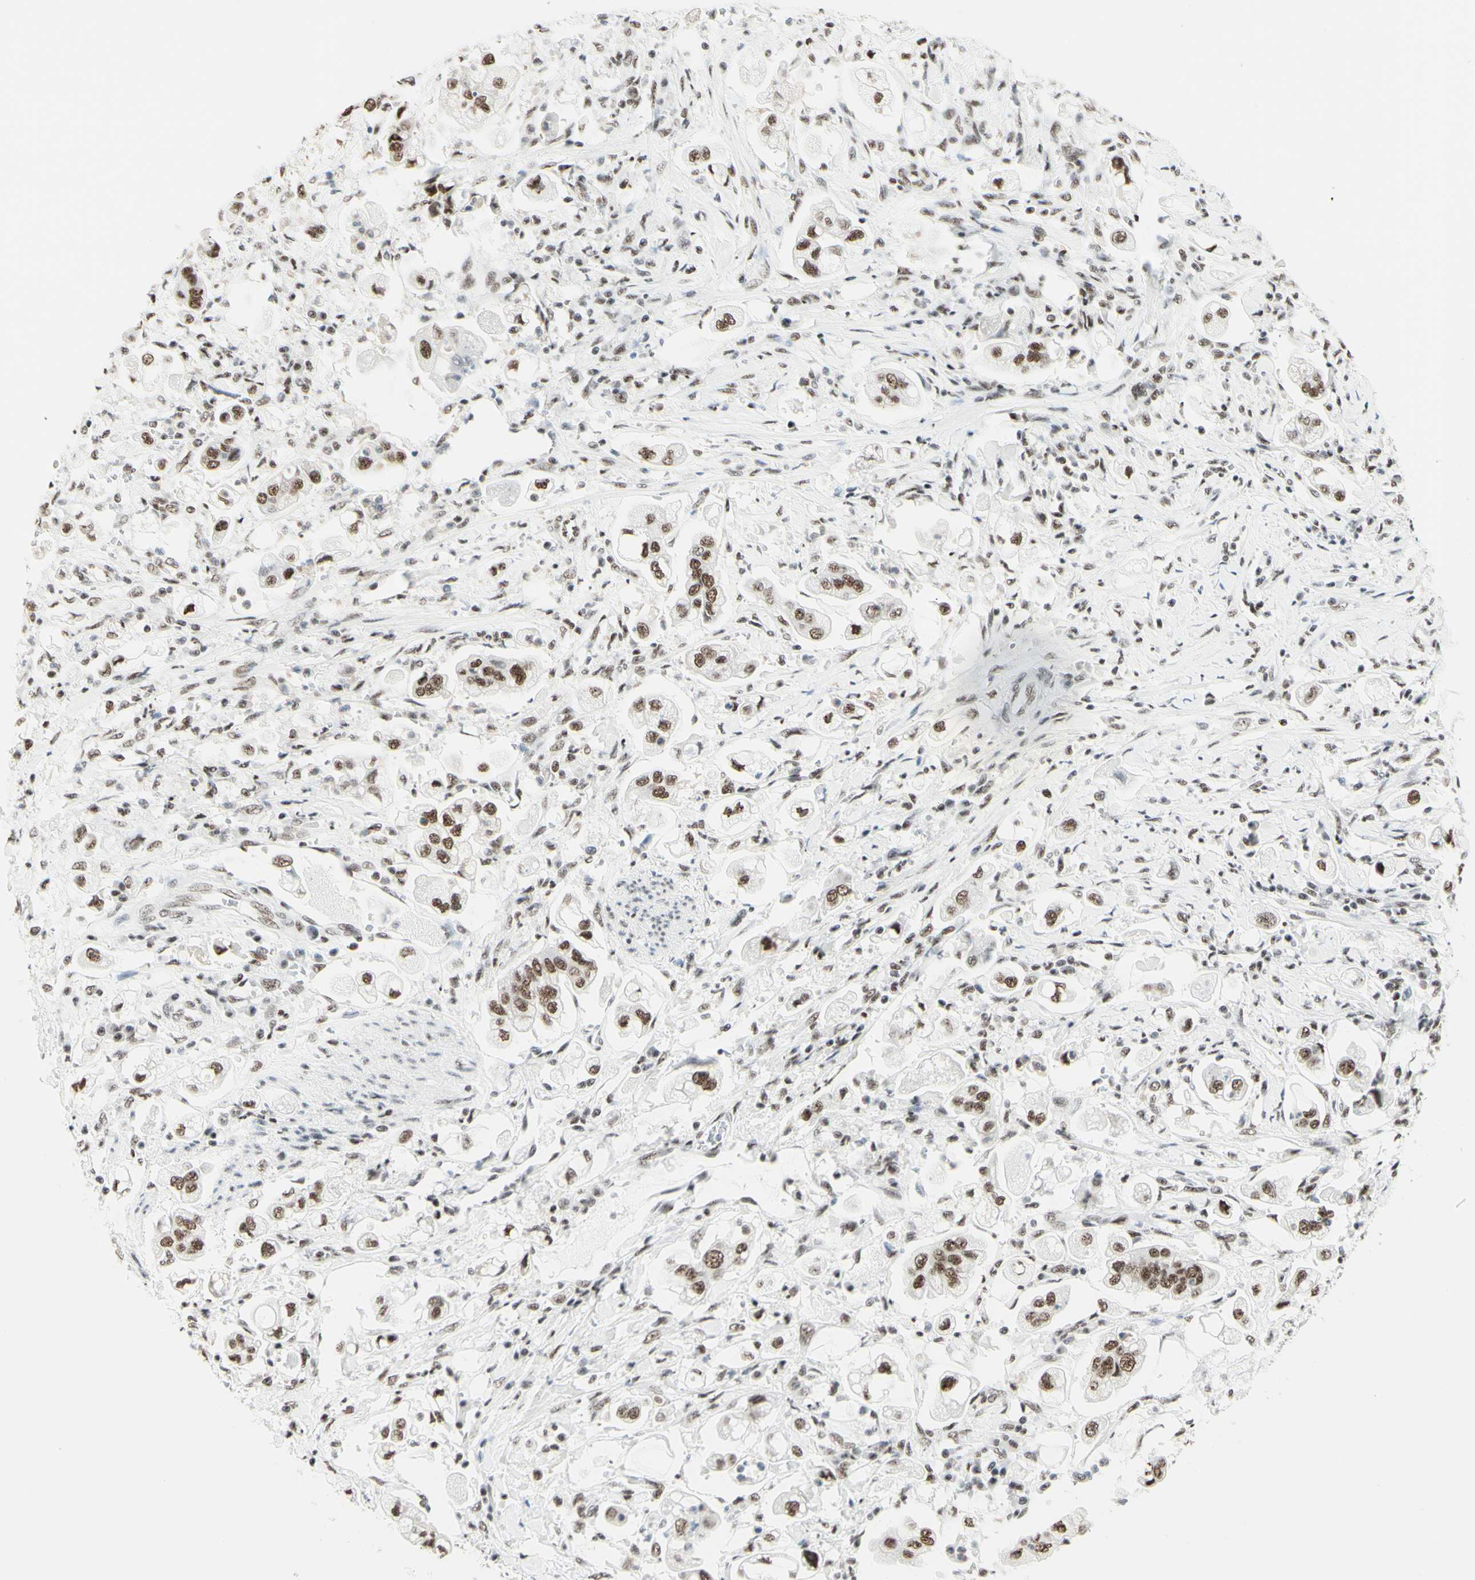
{"staining": {"intensity": "moderate", "quantity": ">75%", "location": "nuclear"}, "tissue": "stomach cancer", "cell_type": "Tumor cells", "image_type": "cancer", "snomed": [{"axis": "morphology", "description": "Adenocarcinoma, NOS"}, {"axis": "topography", "description": "Stomach"}], "caption": "An image showing moderate nuclear staining in approximately >75% of tumor cells in adenocarcinoma (stomach), as visualized by brown immunohistochemical staining.", "gene": "WTAP", "patient": {"sex": "male", "age": 62}}